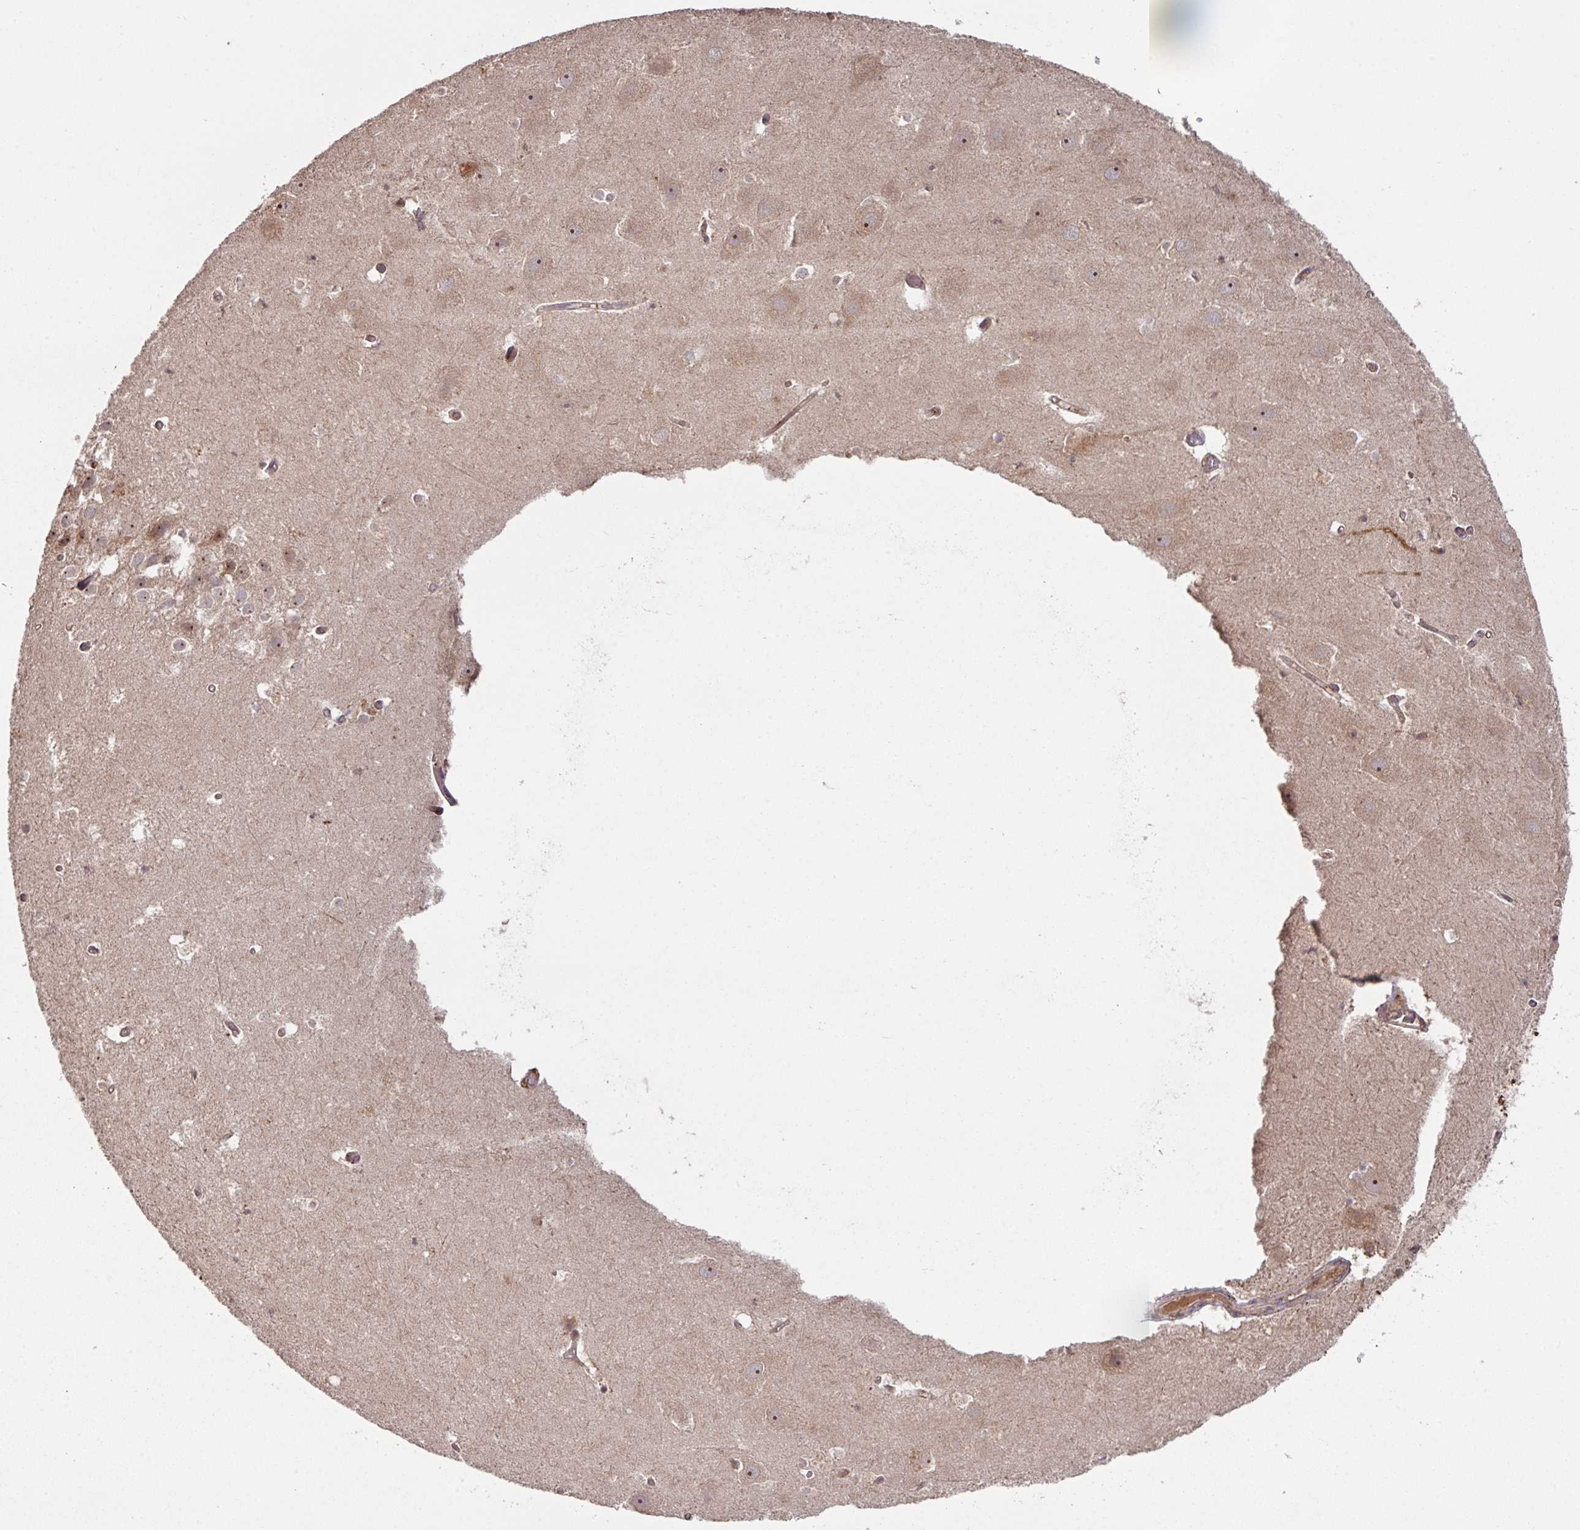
{"staining": {"intensity": "moderate", "quantity": ">75%", "location": "cytoplasmic/membranous"}, "tissue": "hippocampus", "cell_type": "Glial cells", "image_type": "normal", "snomed": [{"axis": "morphology", "description": "Normal tissue, NOS"}, {"axis": "topography", "description": "Hippocampus"}], "caption": "A brown stain highlights moderate cytoplasmic/membranous positivity of a protein in glial cells of unremarkable human hippocampus.", "gene": "MRRF", "patient": {"sex": "female", "age": 52}}